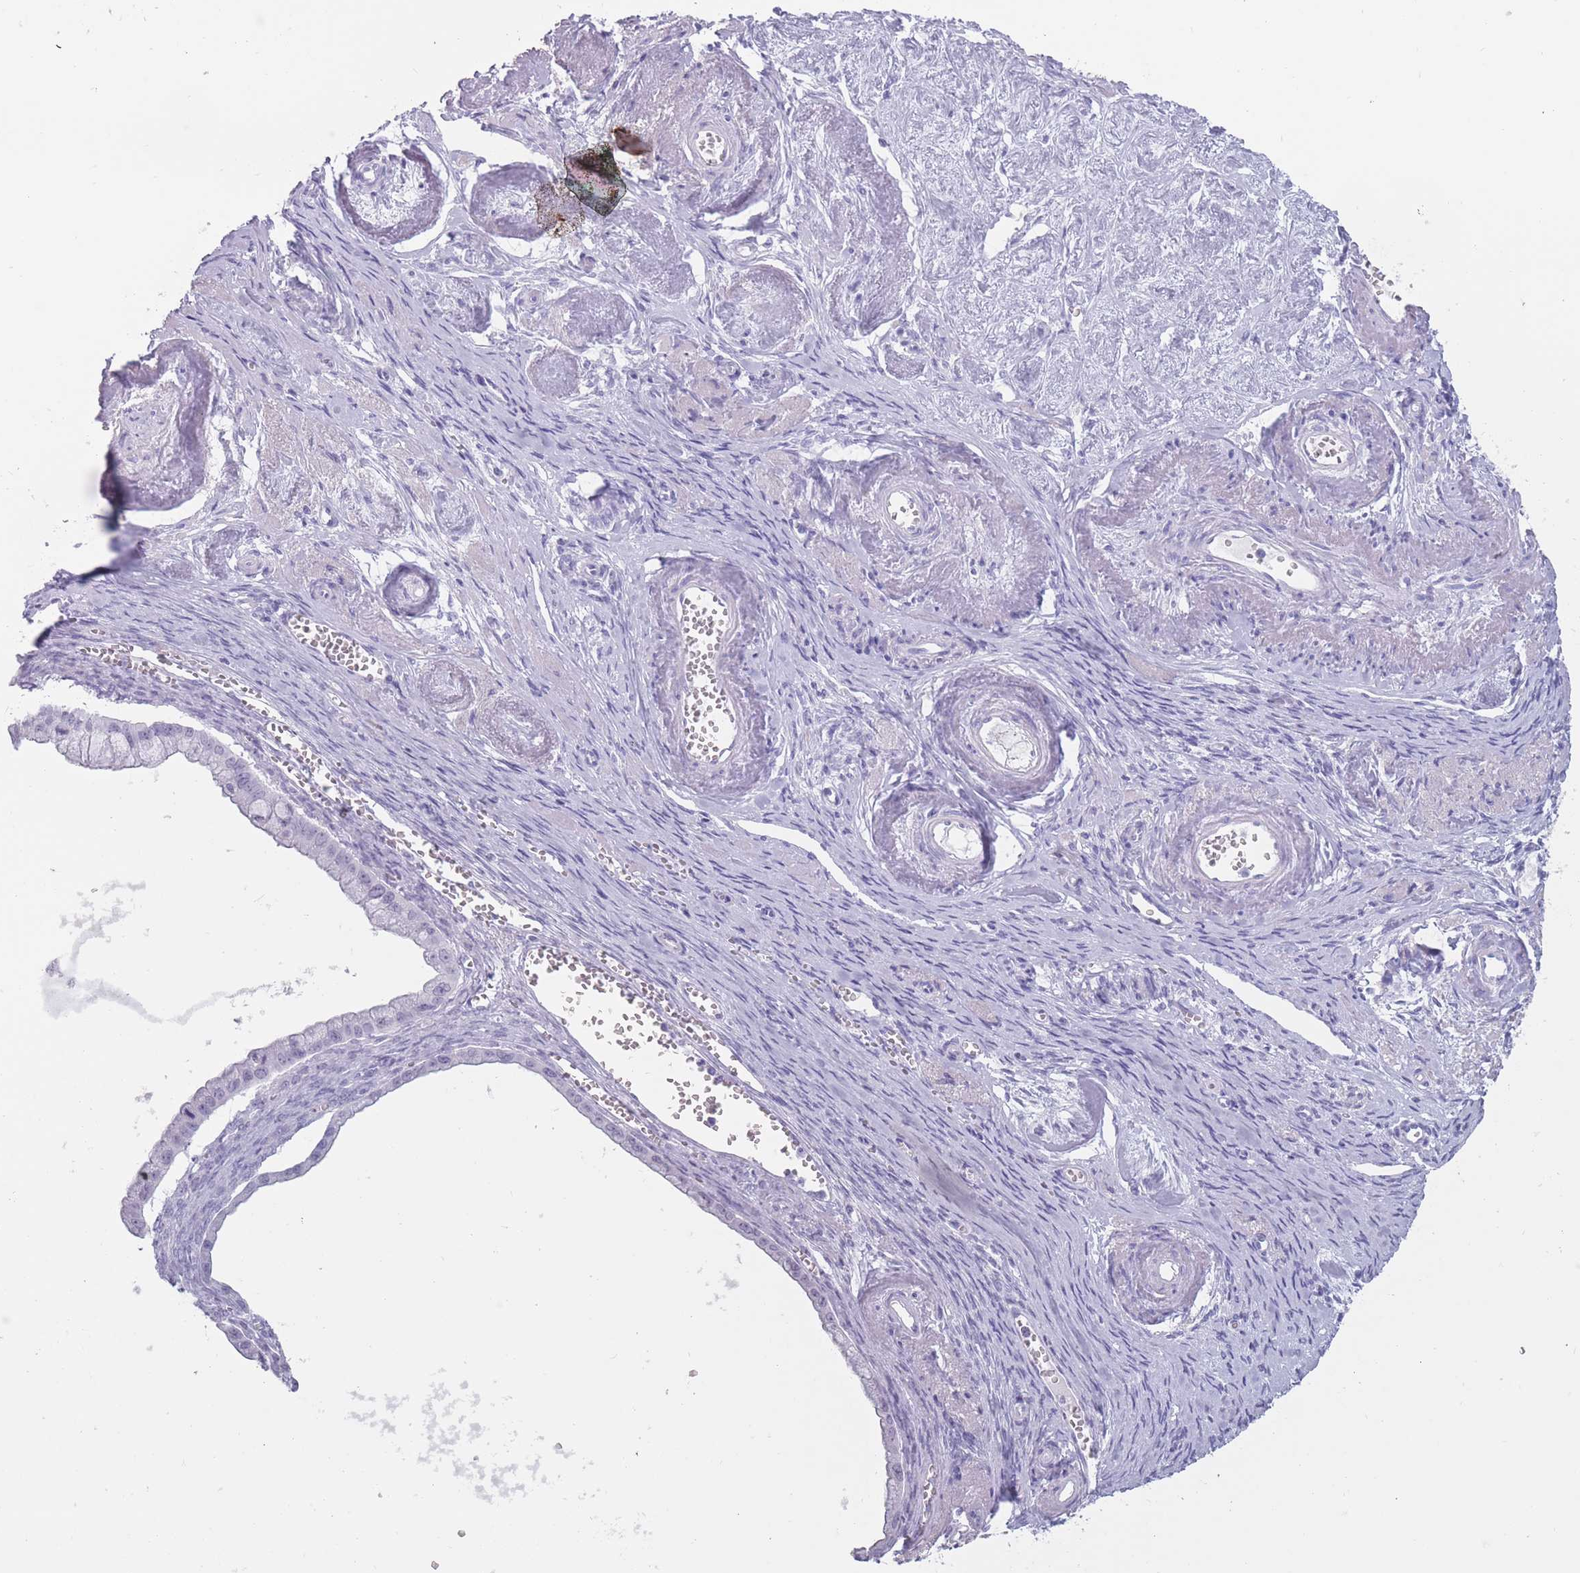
{"staining": {"intensity": "negative", "quantity": "none", "location": "none"}, "tissue": "ovarian cancer", "cell_type": "Tumor cells", "image_type": "cancer", "snomed": [{"axis": "morphology", "description": "Cystadenocarcinoma, mucinous, NOS"}, {"axis": "topography", "description": "Ovary"}], "caption": "This is an immunohistochemistry histopathology image of ovarian cancer (mucinous cystadenocarcinoma). There is no expression in tumor cells.", "gene": "PNMA3", "patient": {"sex": "female", "age": 59}}